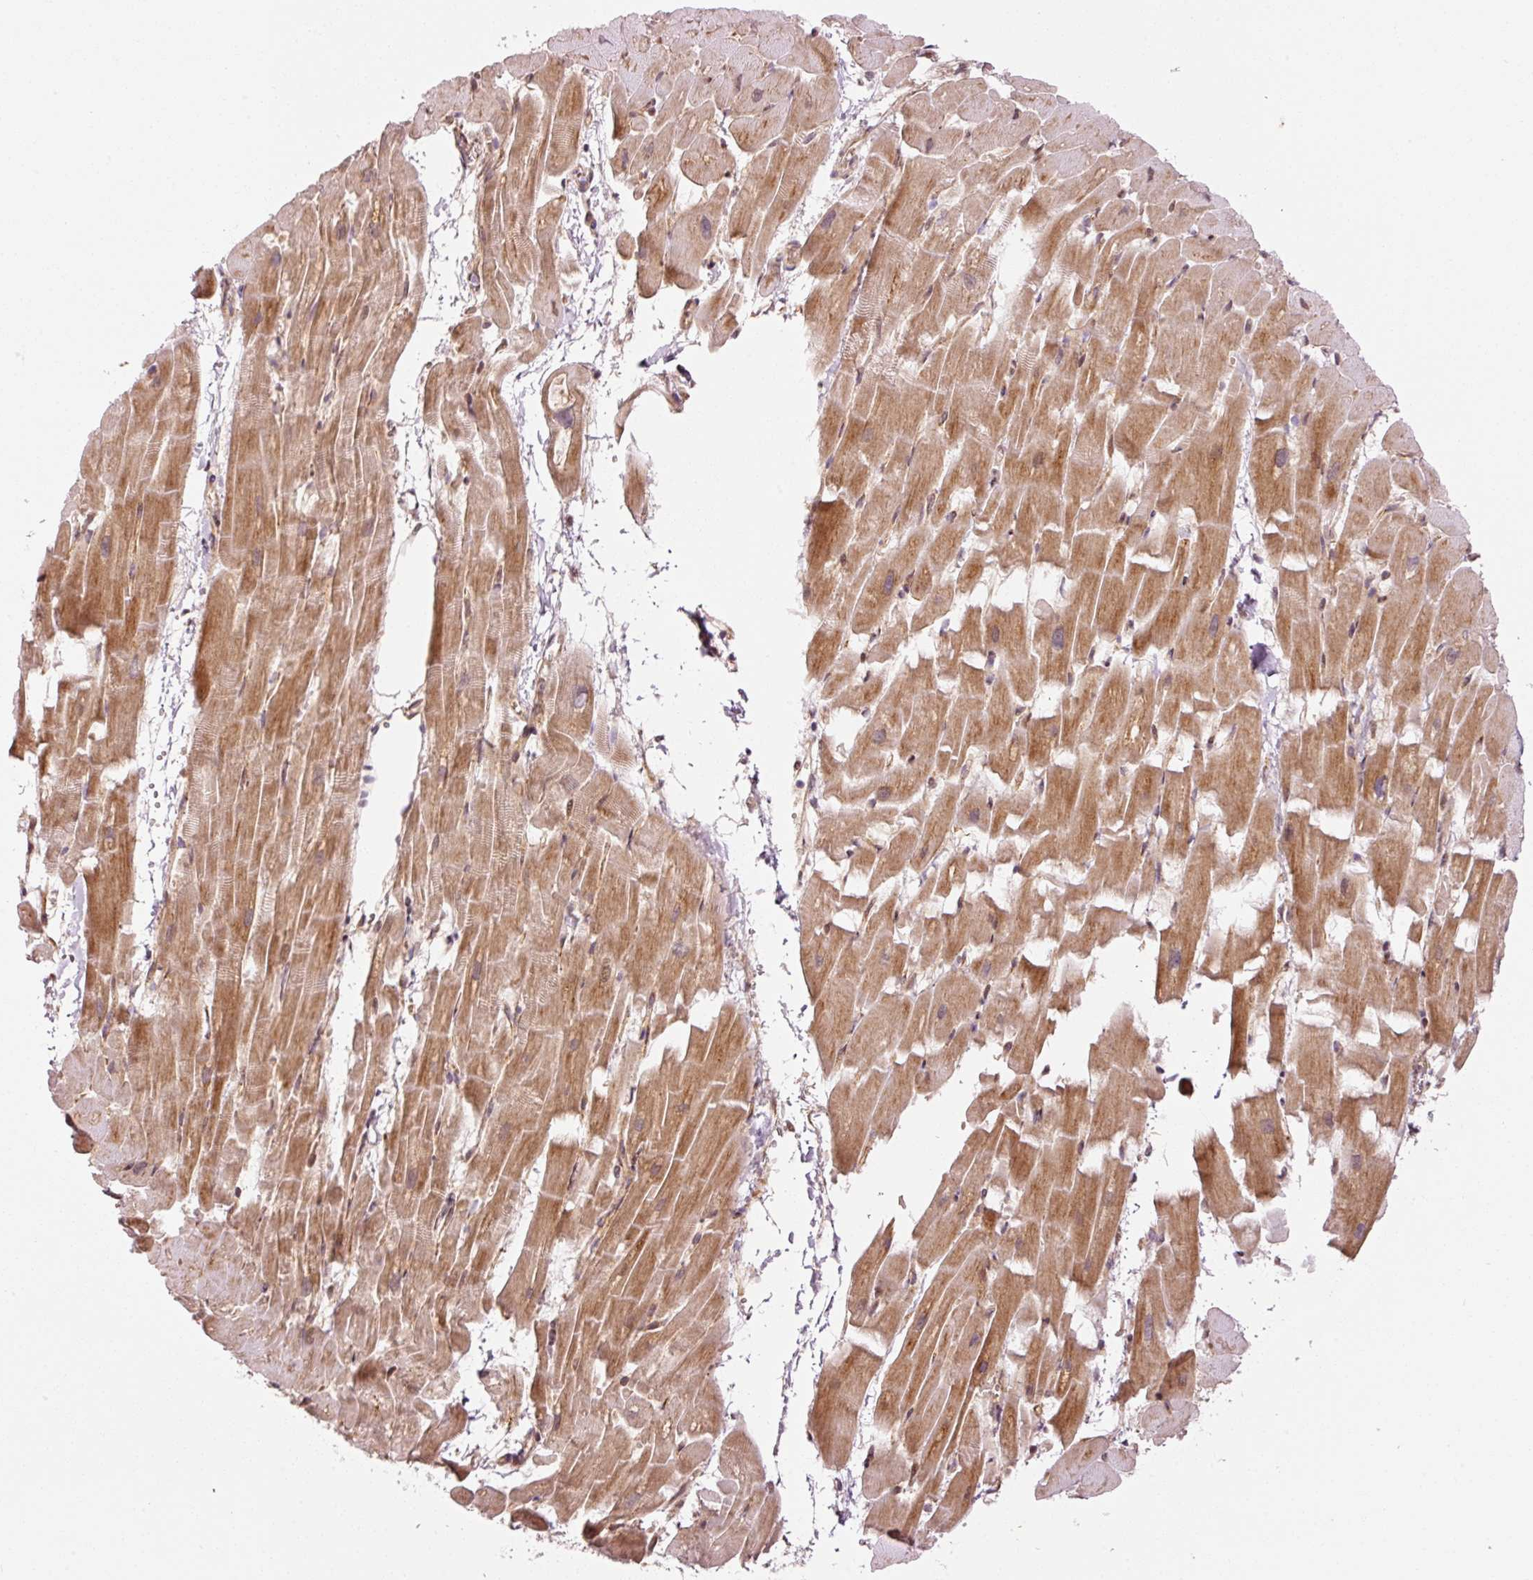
{"staining": {"intensity": "moderate", "quantity": "25%-75%", "location": "cytoplasmic/membranous"}, "tissue": "heart muscle", "cell_type": "Cardiomyocytes", "image_type": "normal", "snomed": [{"axis": "morphology", "description": "Normal tissue, NOS"}, {"axis": "topography", "description": "Heart"}], "caption": "Protein expression analysis of normal human heart muscle reveals moderate cytoplasmic/membranous positivity in approximately 25%-75% of cardiomyocytes.", "gene": "ANKRD20A1", "patient": {"sex": "male", "age": 37}}